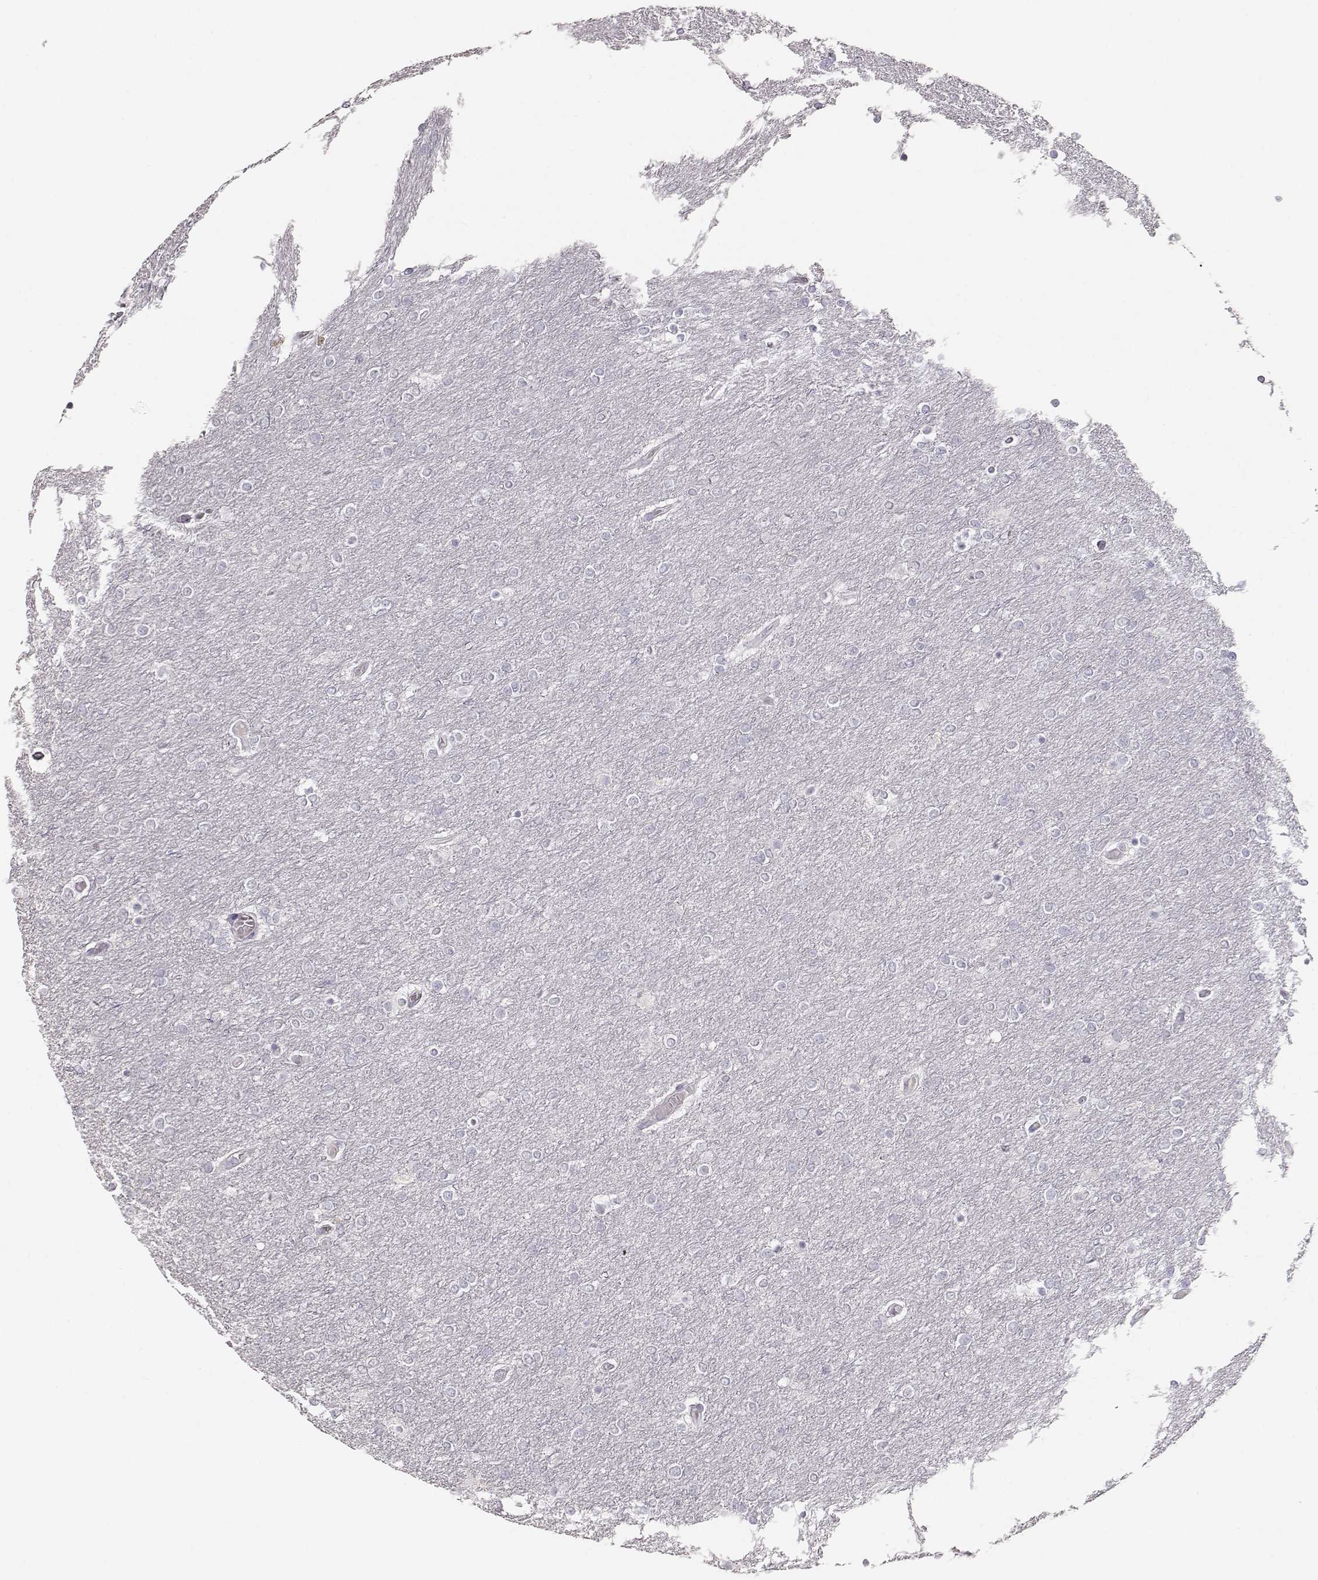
{"staining": {"intensity": "negative", "quantity": "none", "location": "none"}, "tissue": "glioma", "cell_type": "Tumor cells", "image_type": "cancer", "snomed": [{"axis": "morphology", "description": "Glioma, malignant, High grade"}, {"axis": "topography", "description": "Brain"}], "caption": "This is an IHC image of human glioma. There is no expression in tumor cells.", "gene": "TKTL1", "patient": {"sex": "female", "age": 61}}